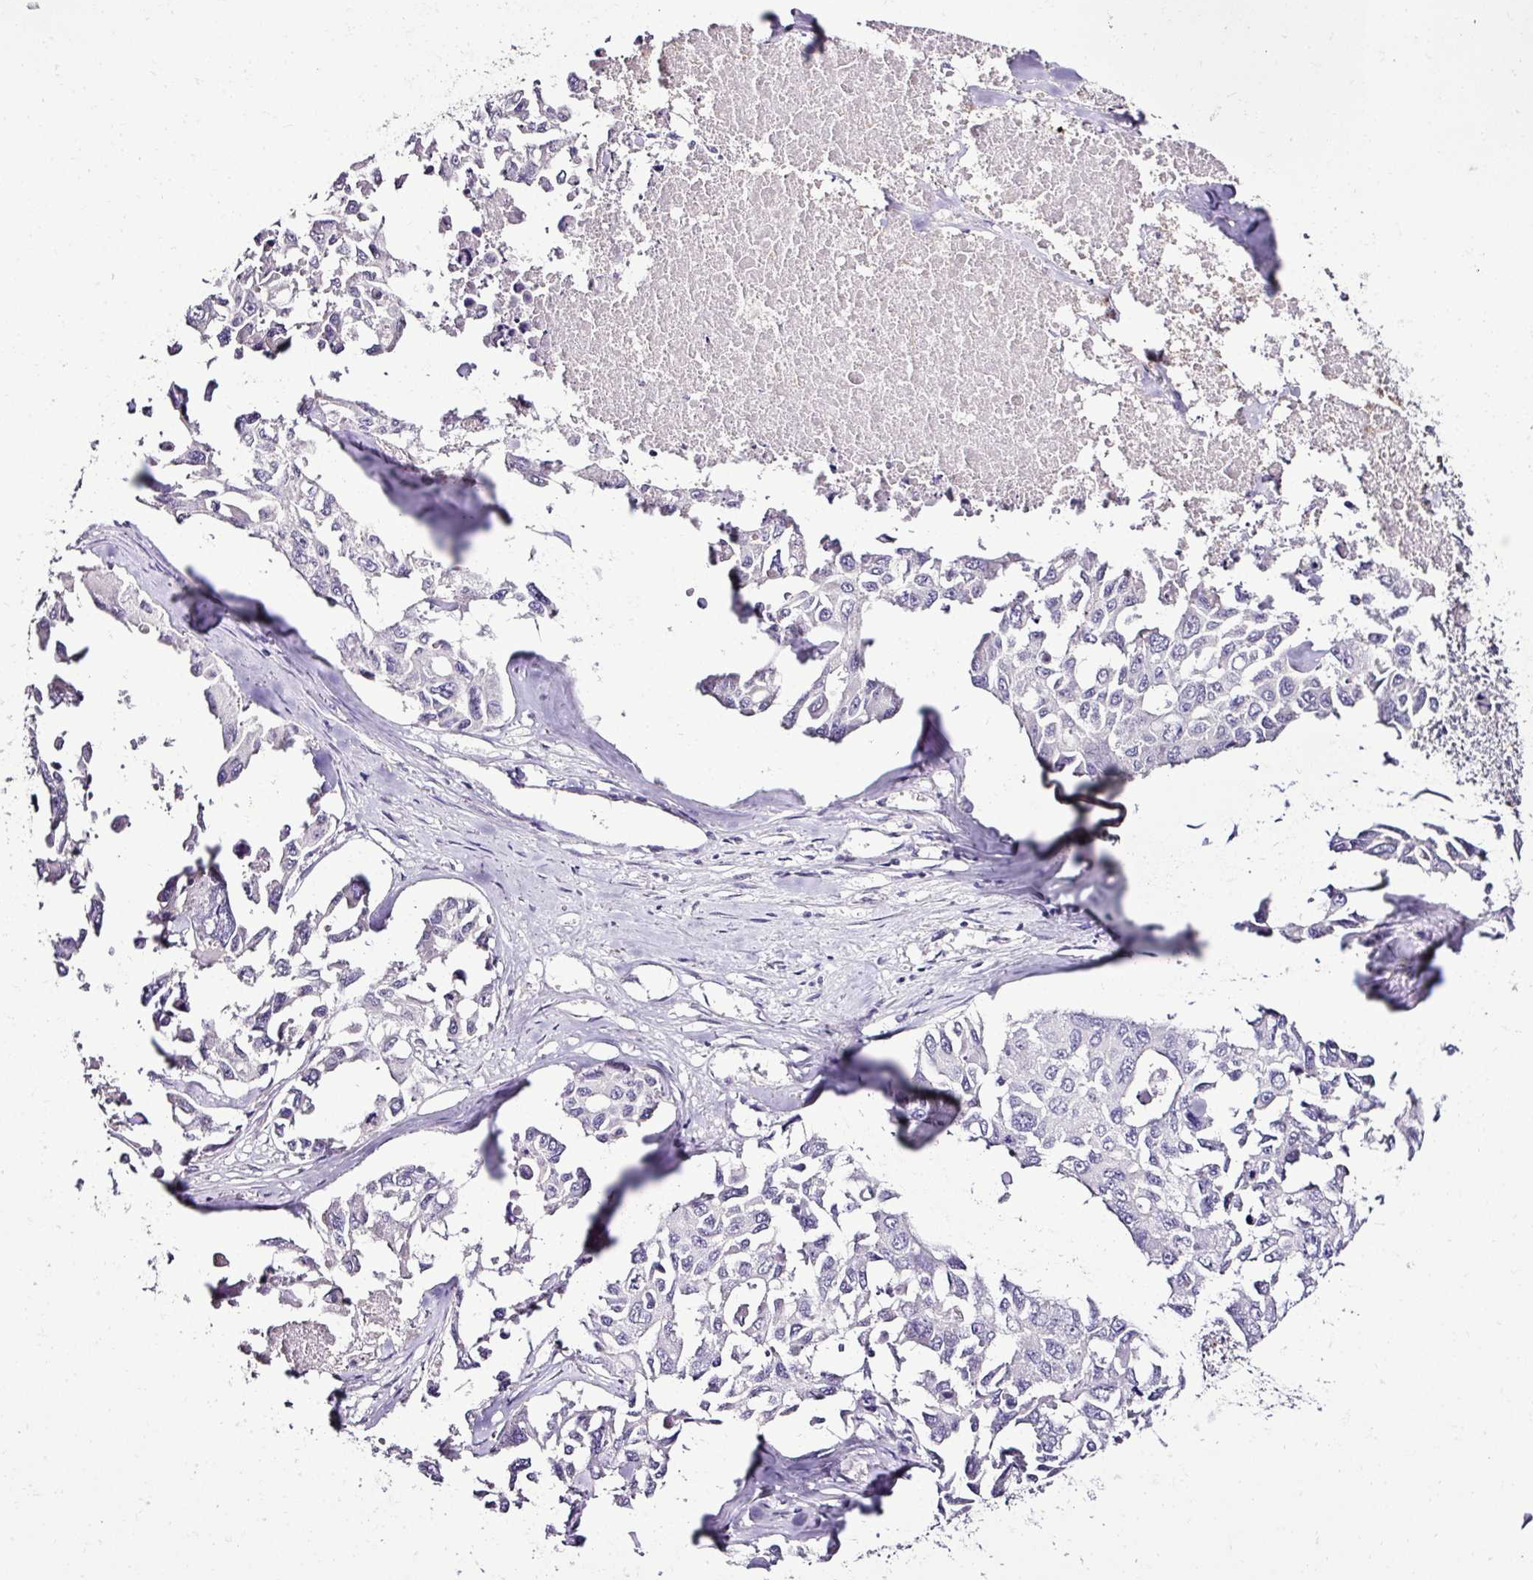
{"staining": {"intensity": "negative", "quantity": "none", "location": "none"}, "tissue": "lung cancer", "cell_type": "Tumor cells", "image_type": "cancer", "snomed": [{"axis": "morphology", "description": "Adenocarcinoma, NOS"}, {"axis": "topography", "description": "Lung"}], "caption": "Immunohistochemistry micrograph of neoplastic tissue: lung cancer (adenocarcinoma) stained with DAB shows no significant protein expression in tumor cells.", "gene": "ESR1", "patient": {"sex": "male", "age": 64}}